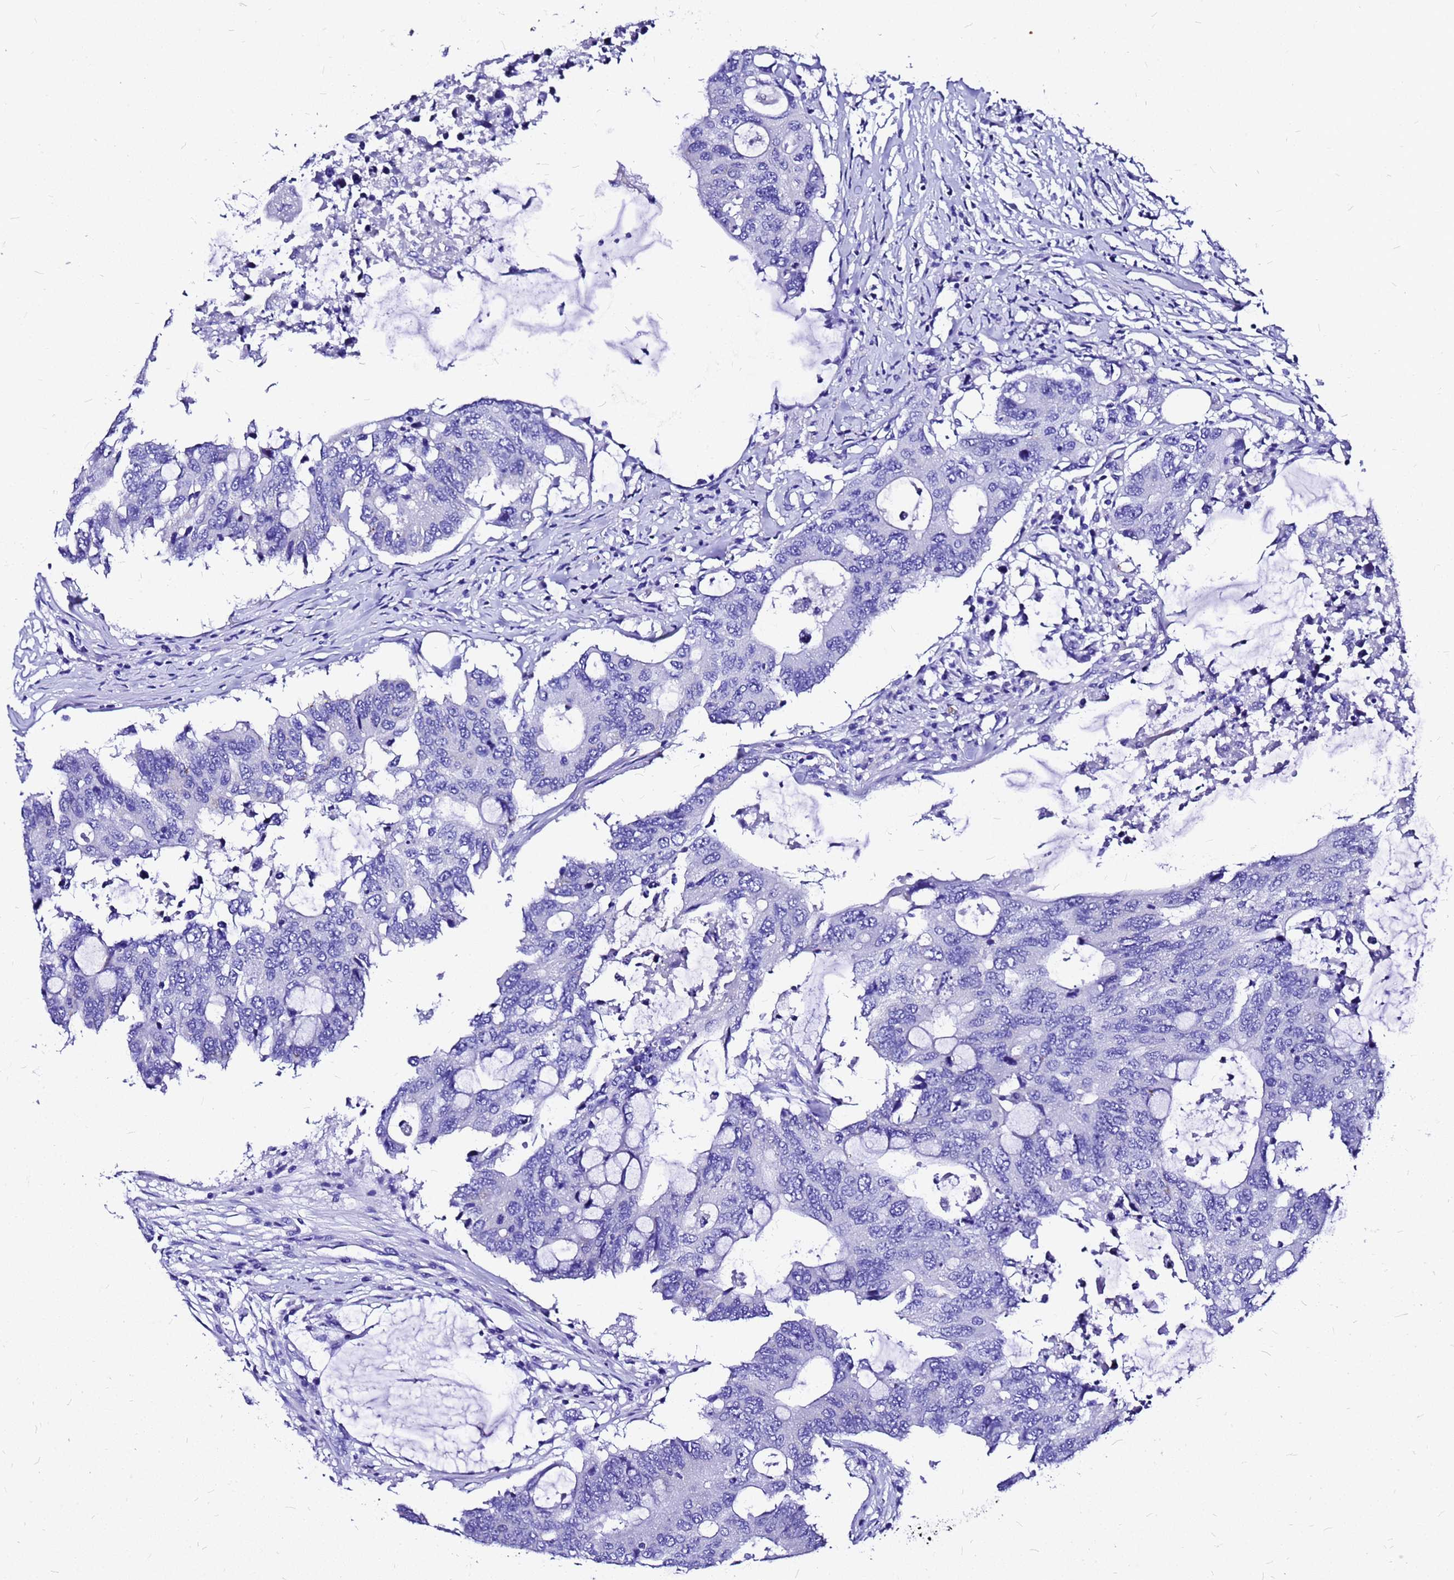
{"staining": {"intensity": "negative", "quantity": "none", "location": "none"}, "tissue": "colorectal cancer", "cell_type": "Tumor cells", "image_type": "cancer", "snomed": [{"axis": "morphology", "description": "Adenocarcinoma, NOS"}, {"axis": "topography", "description": "Colon"}], "caption": "This is an immunohistochemistry image of colorectal cancer. There is no positivity in tumor cells.", "gene": "HERC4", "patient": {"sex": "male", "age": 71}}